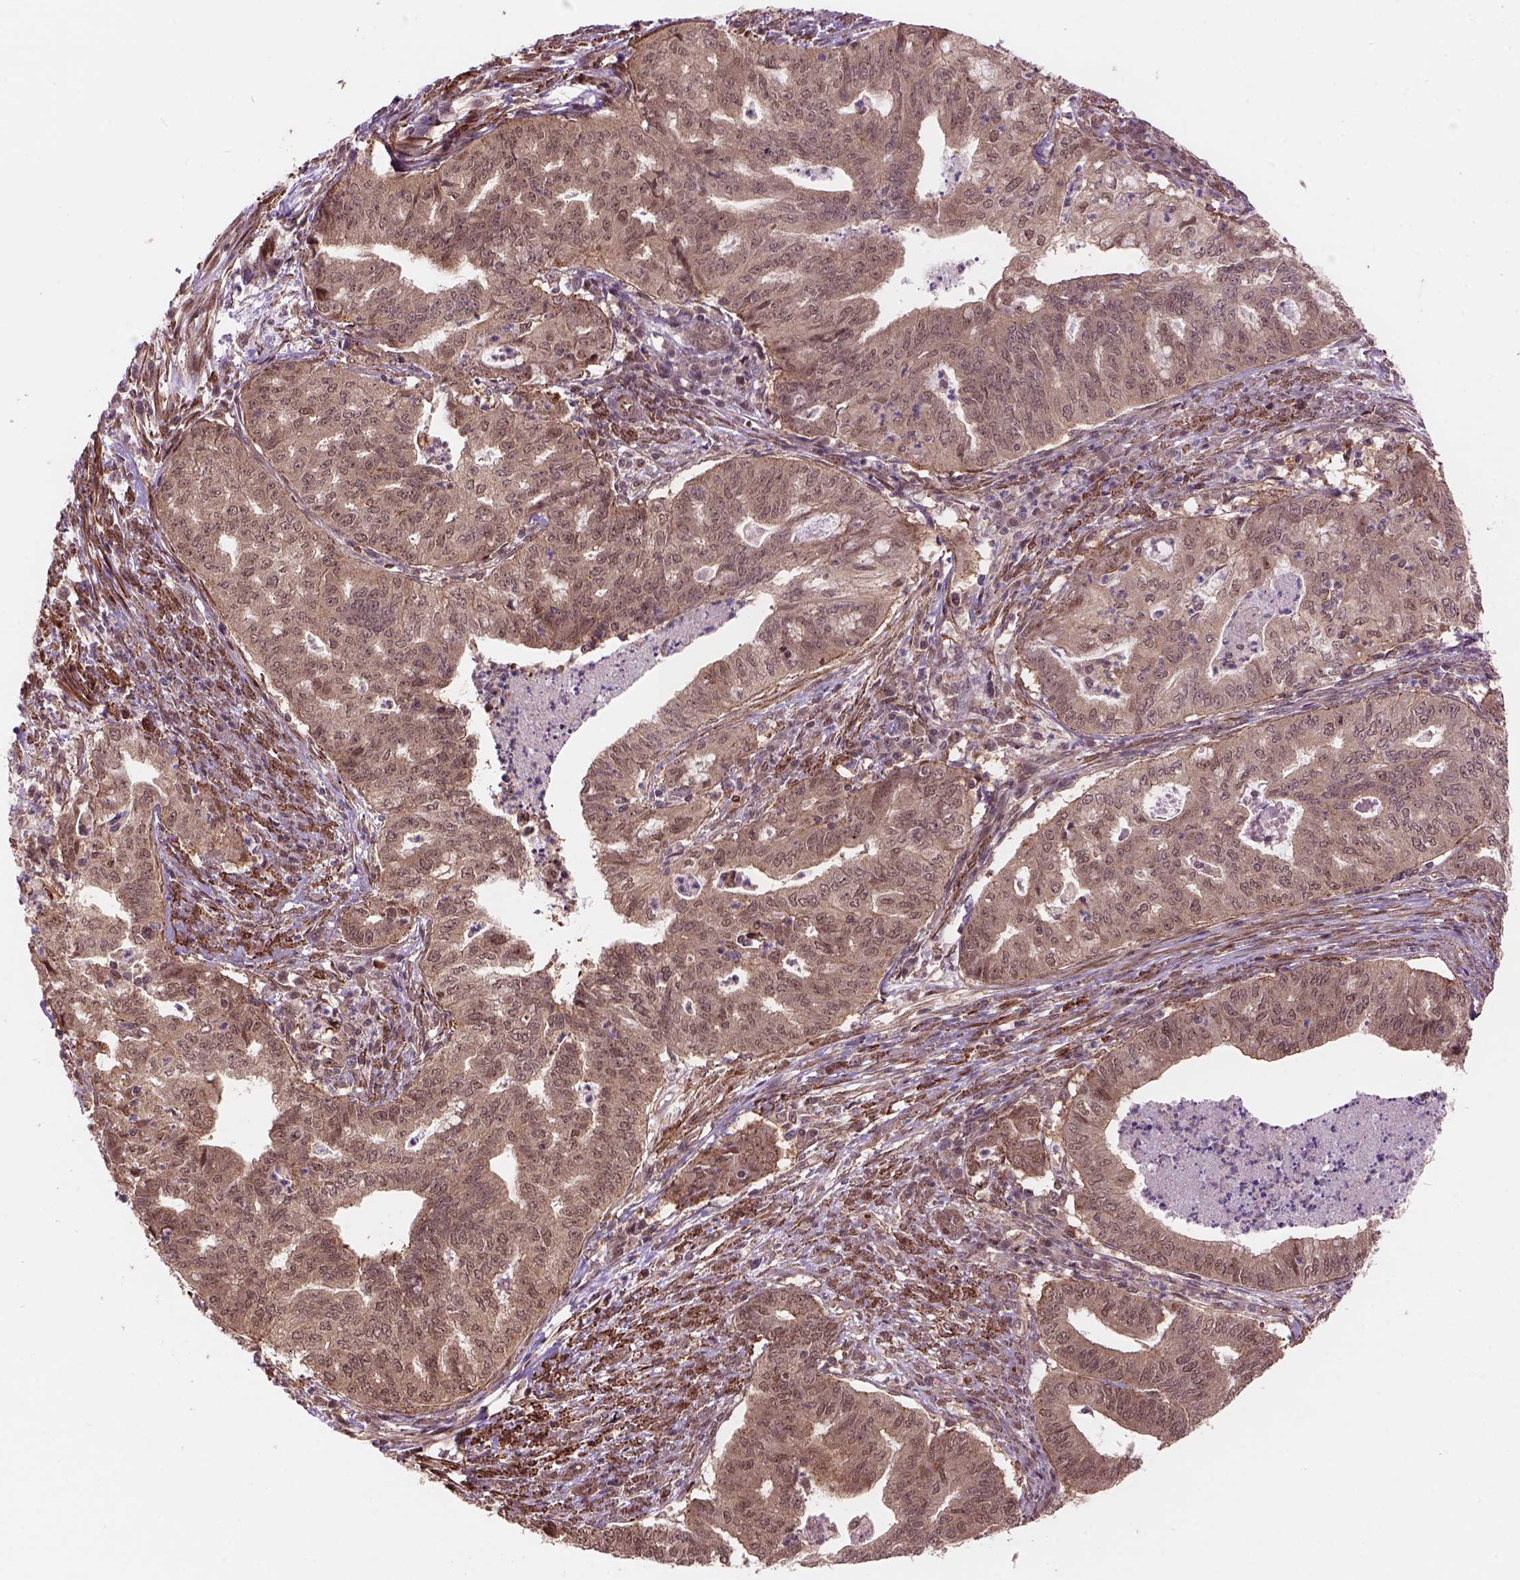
{"staining": {"intensity": "moderate", "quantity": "25%-75%", "location": "cytoplasmic/membranous,nuclear"}, "tissue": "endometrial cancer", "cell_type": "Tumor cells", "image_type": "cancer", "snomed": [{"axis": "morphology", "description": "Adenocarcinoma, NOS"}, {"axis": "topography", "description": "Endometrium"}], "caption": "Immunohistochemical staining of endometrial adenocarcinoma shows medium levels of moderate cytoplasmic/membranous and nuclear protein expression in approximately 25%-75% of tumor cells.", "gene": "PSMD11", "patient": {"sex": "female", "age": 79}}